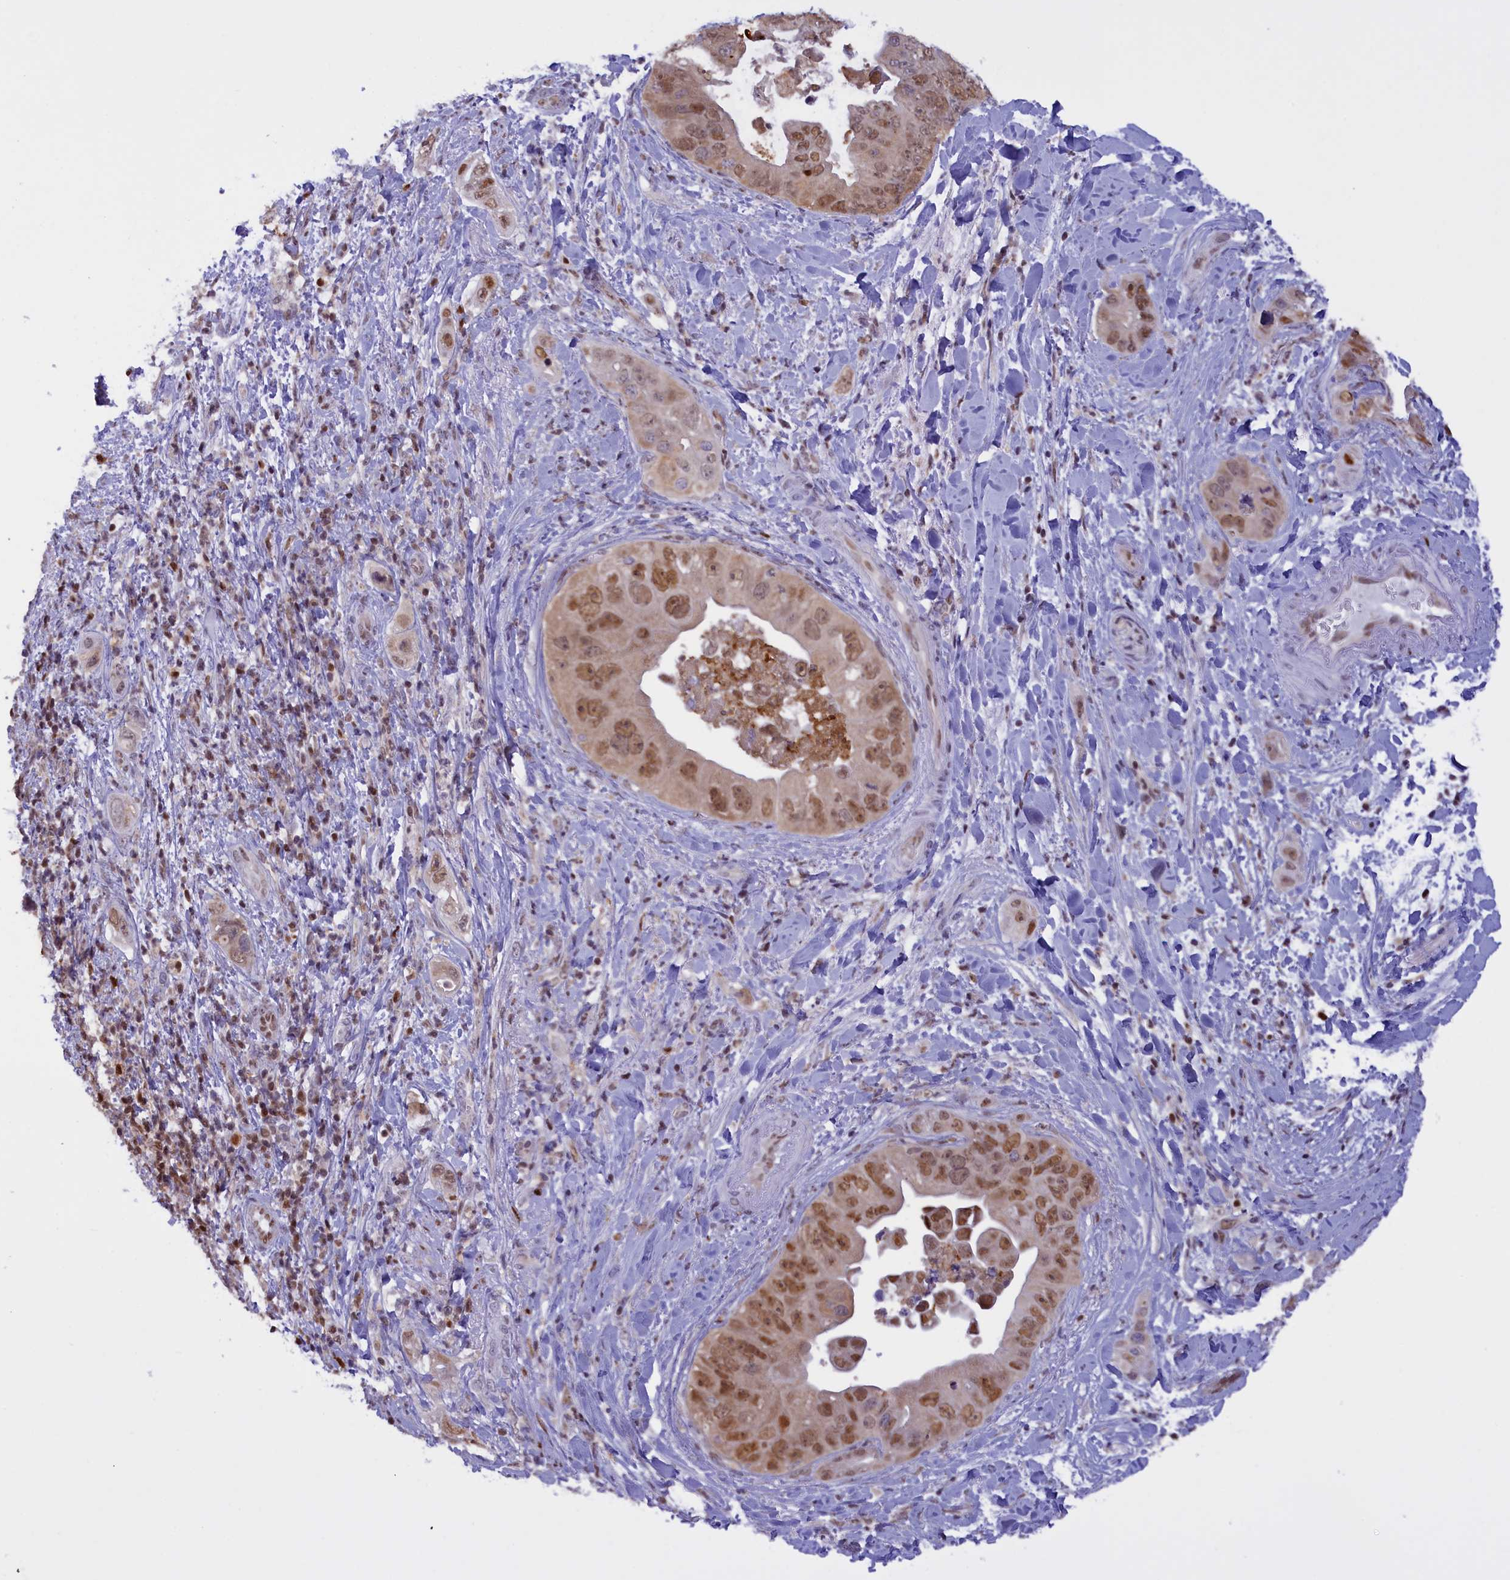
{"staining": {"intensity": "moderate", "quantity": ">75%", "location": "nuclear"}, "tissue": "pancreatic cancer", "cell_type": "Tumor cells", "image_type": "cancer", "snomed": [{"axis": "morphology", "description": "Adenocarcinoma, NOS"}, {"axis": "topography", "description": "Pancreas"}], "caption": "Moderate nuclear expression for a protein is identified in approximately >75% of tumor cells of pancreatic cancer (adenocarcinoma) using IHC.", "gene": "IZUMO2", "patient": {"sex": "female", "age": 78}}